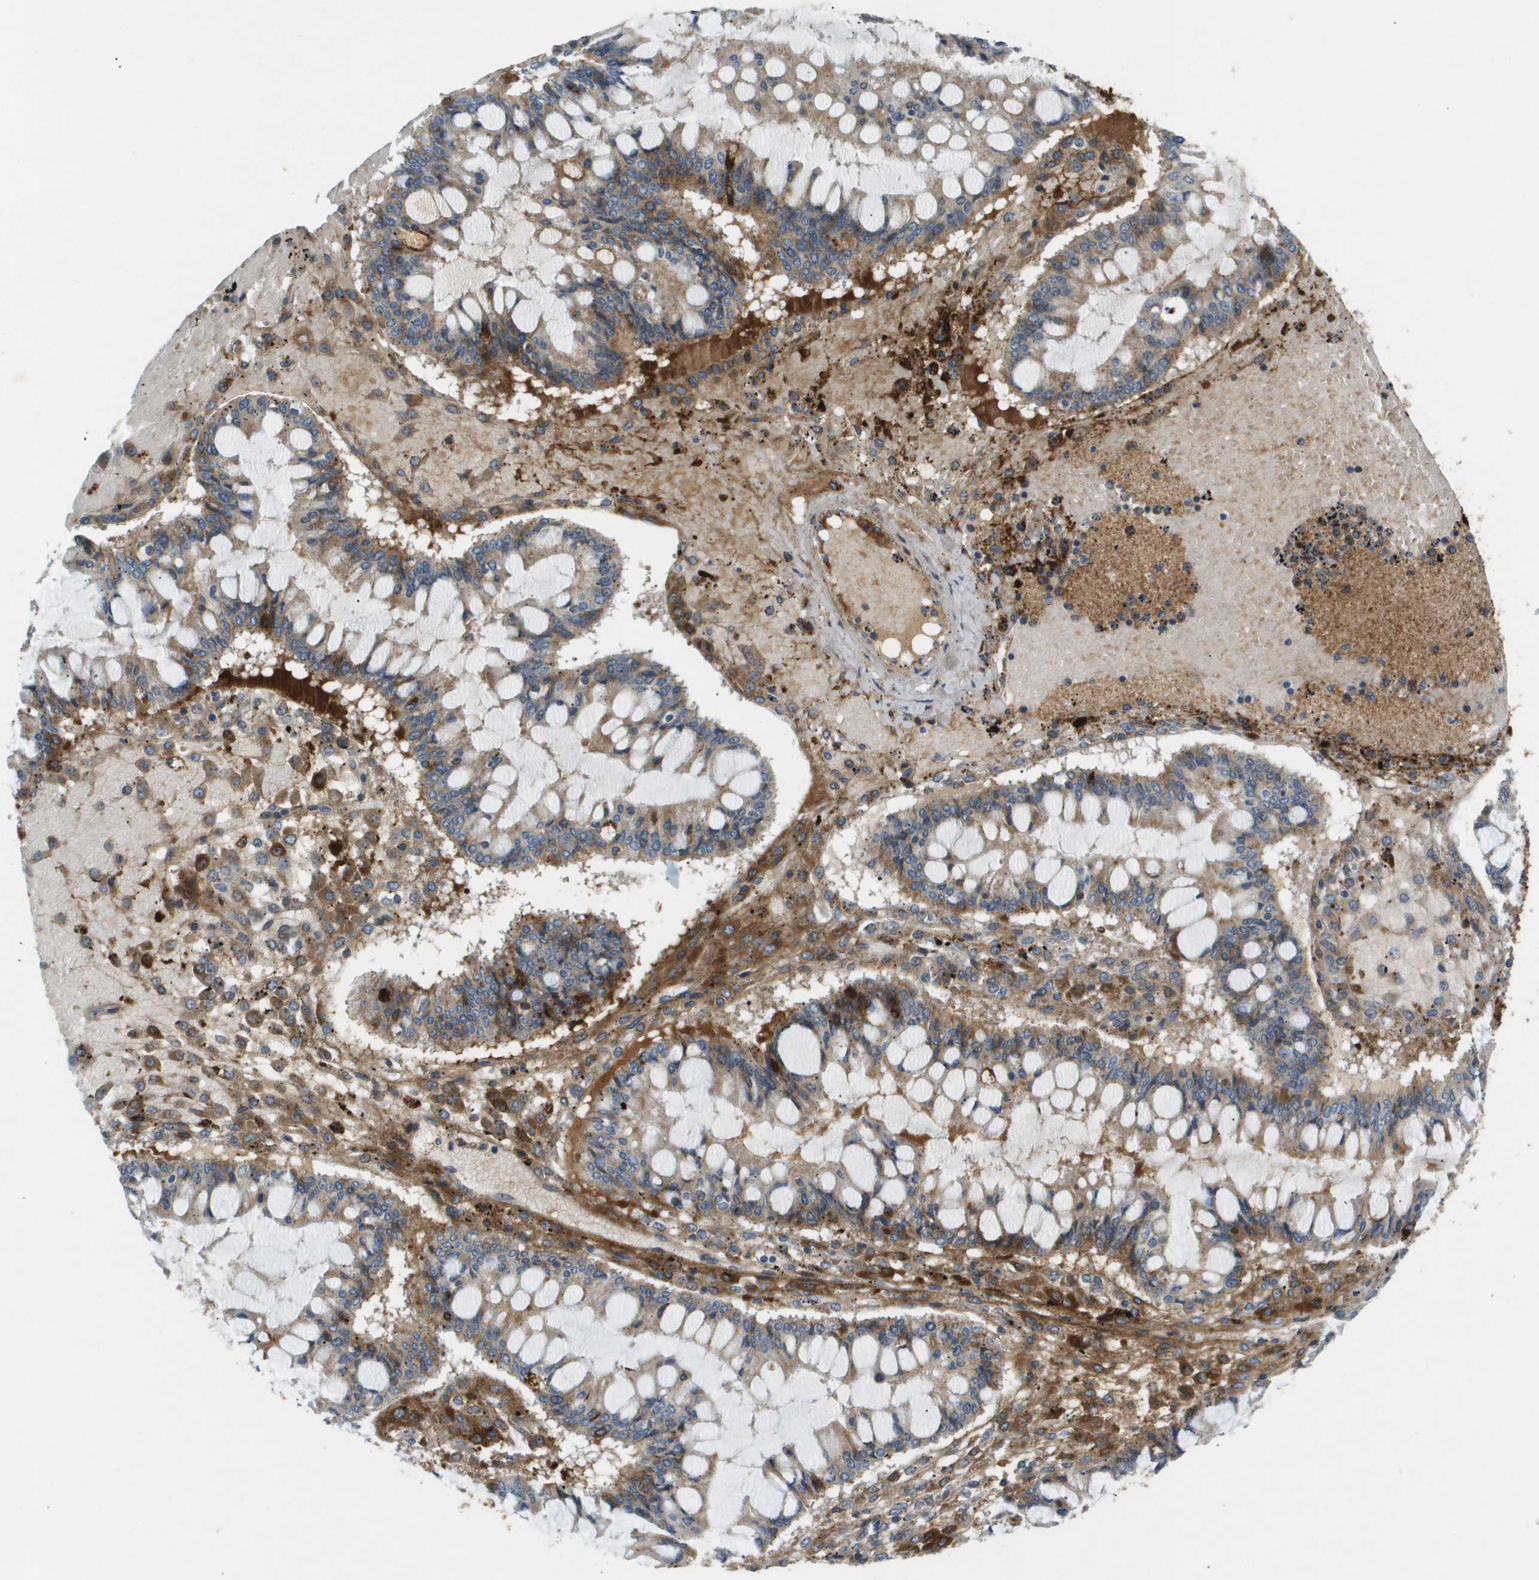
{"staining": {"intensity": "moderate", "quantity": "25%-75%", "location": "cytoplasmic/membranous"}, "tissue": "ovarian cancer", "cell_type": "Tumor cells", "image_type": "cancer", "snomed": [{"axis": "morphology", "description": "Cystadenocarcinoma, mucinous, NOS"}, {"axis": "topography", "description": "Ovary"}], "caption": "Immunohistochemistry photomicrograph of ovarian cancer (mucinous cystadenocarcinoma) stained for a protein (brown), which displays medium levels of moderate cytoplasmic/membranous expression in approximately 25%-75% of tumor cells.", "gene": "VTN", "patient": {"sex": "female", "age": 73}}